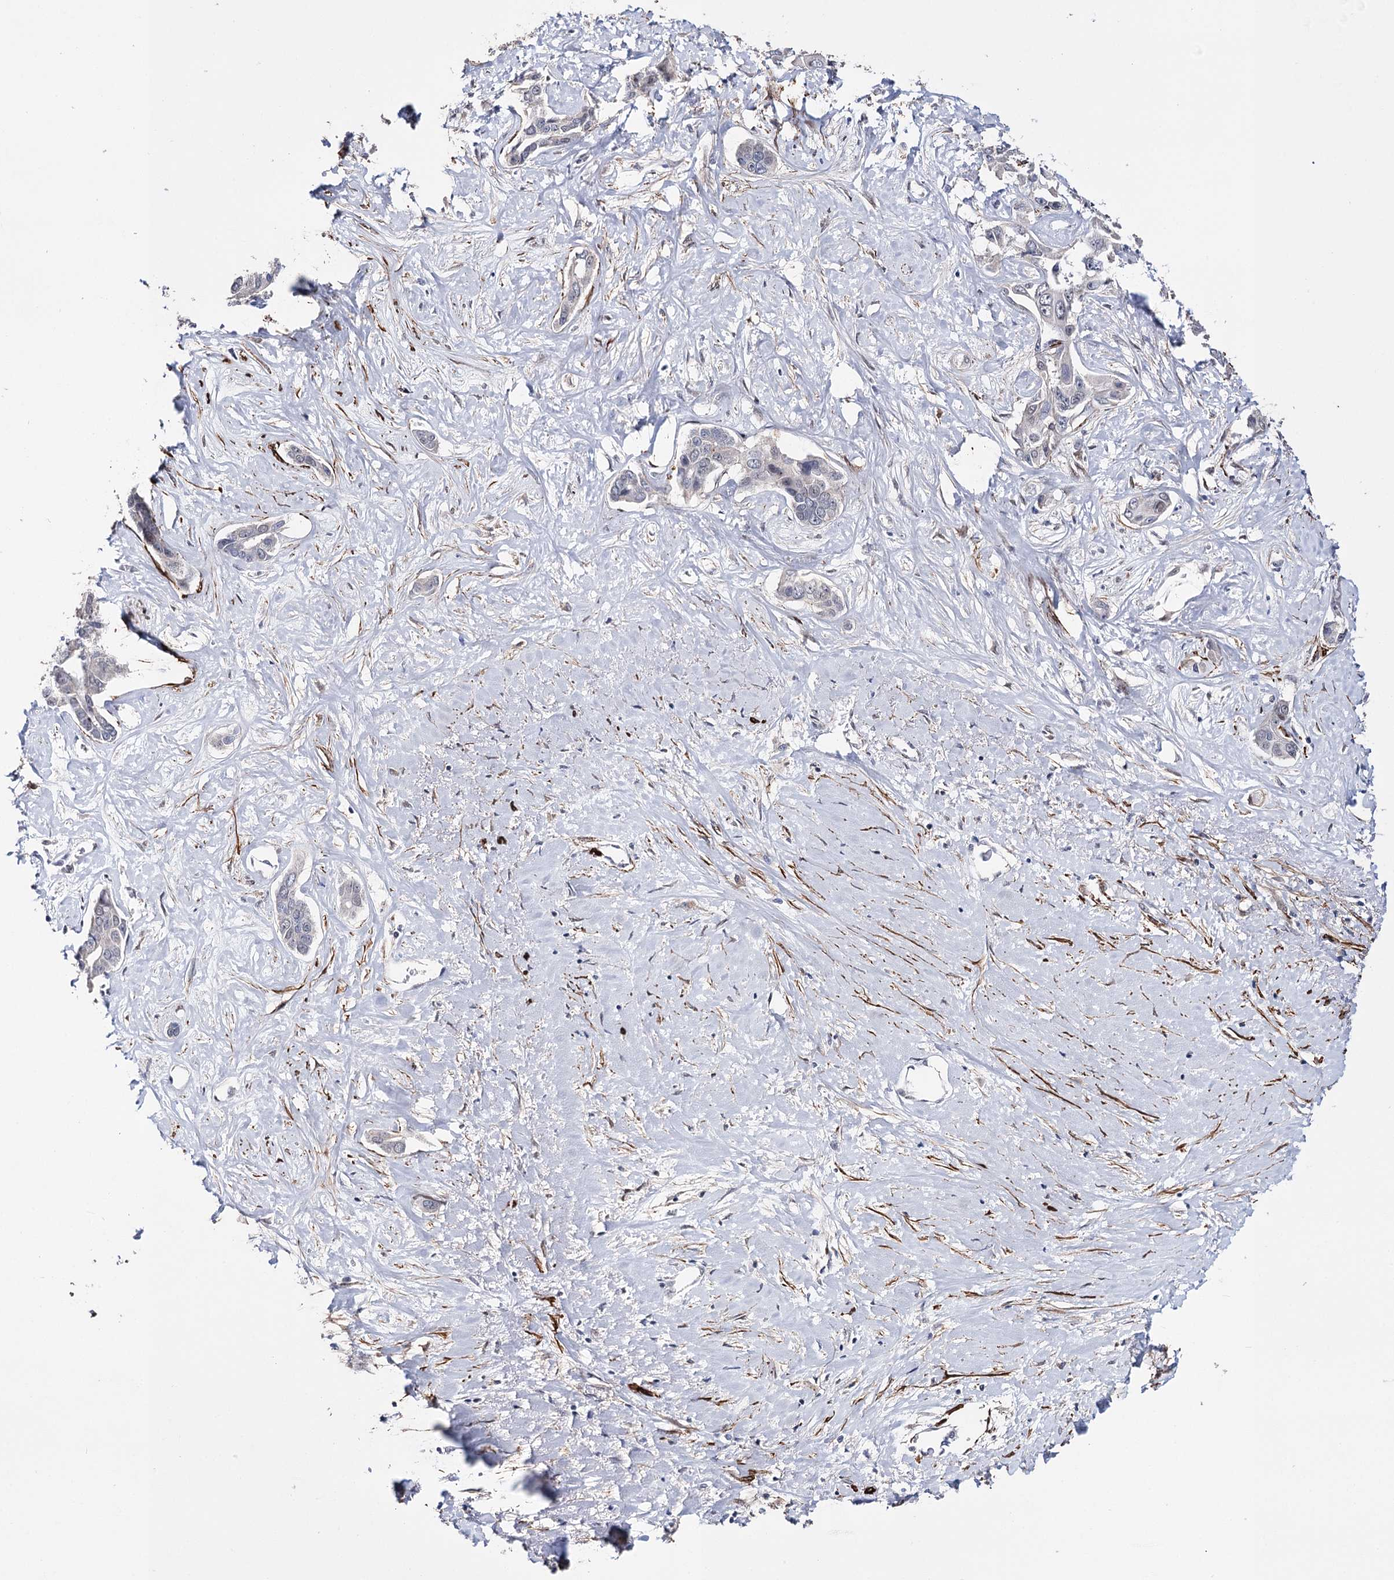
{"staining": {"intensity": "negative", "quantity": "none", "location": "none"}, "tissue": "liver cancer", "cell_type": "Tumor cells", "image_type": "cancer", "snomed": [{"axis": "morphology", "description": "Cholangiocarcinoma"}, {"axis": "topography", "description": "Liver"}], "caption": "Photomicrograph shows no significant protein positivity in tumor cells of liver cancer (cholangiocarcinoma).", "gene": "CFAP46", "patient": {"sex": "male", "age": 59}}